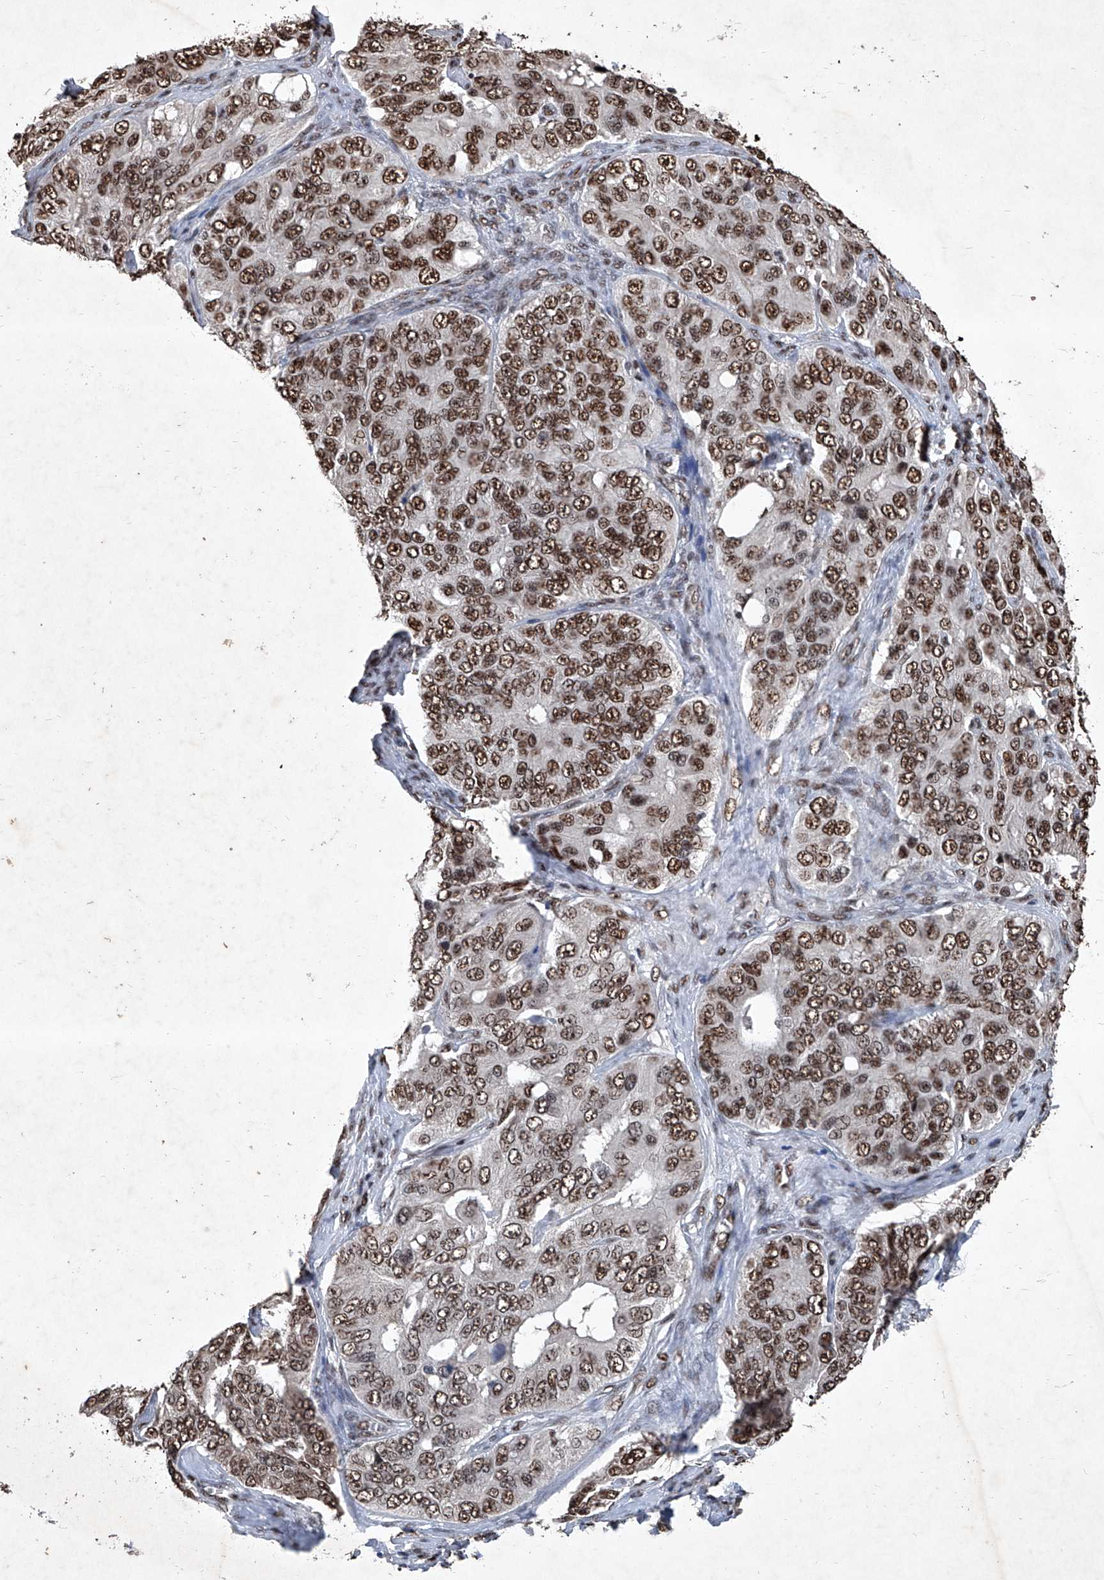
{"staining": {"intensity": "strong", "quantity": ">75%", "location": "nuclear"}, "tissue": "ovarian cancer", "cell_type": "Tumor cells", "image_type": "cancer", "snomed": [{"axis": "morphology", "description": "Carcinoma, endometroid"}, {"axis": "topography", "description": "Ovary"}], "caption": "The photomicrograph shows staining of endometroid carcinoma (ovarian), revealing strong nuclear protein expression (brown color) within tumor cells.", "gene": "DDX39B", "patient": {"sex": "female", "age": 51}}